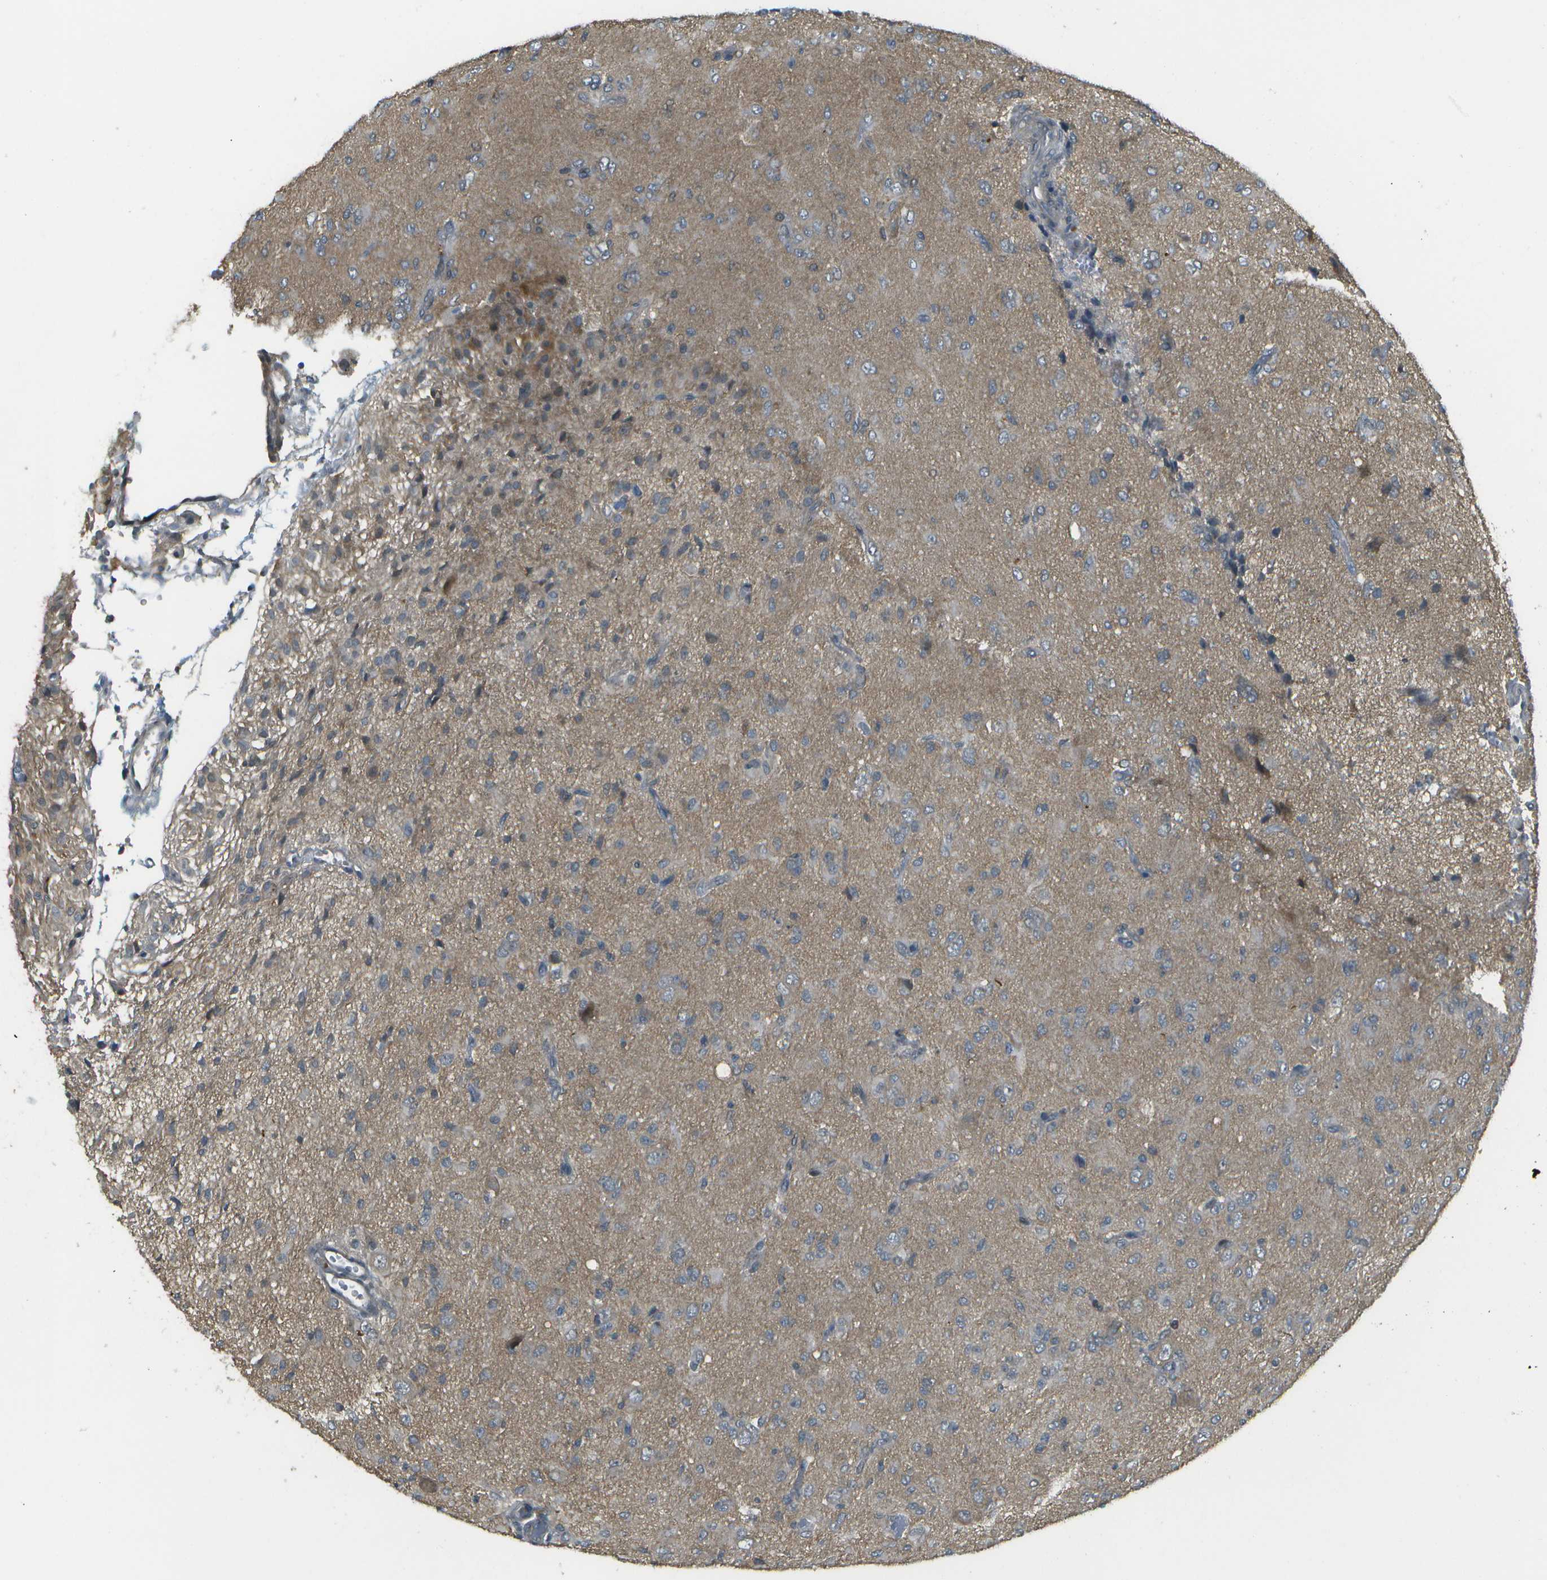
{"staining": {"intensity": "negative", "quantity": "none", "location": "none"}, "tissue": "glioma", "cell_type": "Tumor cells", "image_type": "cancer", "snomed": [{"axis": "morphology", "description": "Glioma, malignant, High grade"}, {"axis": "topography", "description": "Brain"}], "caption": "A micrograph of human malignant glioma (high-grade) is negative for staining in tumor cells.", "gene": "WNK2", "patient": {"sex": "female", "age": 59}}